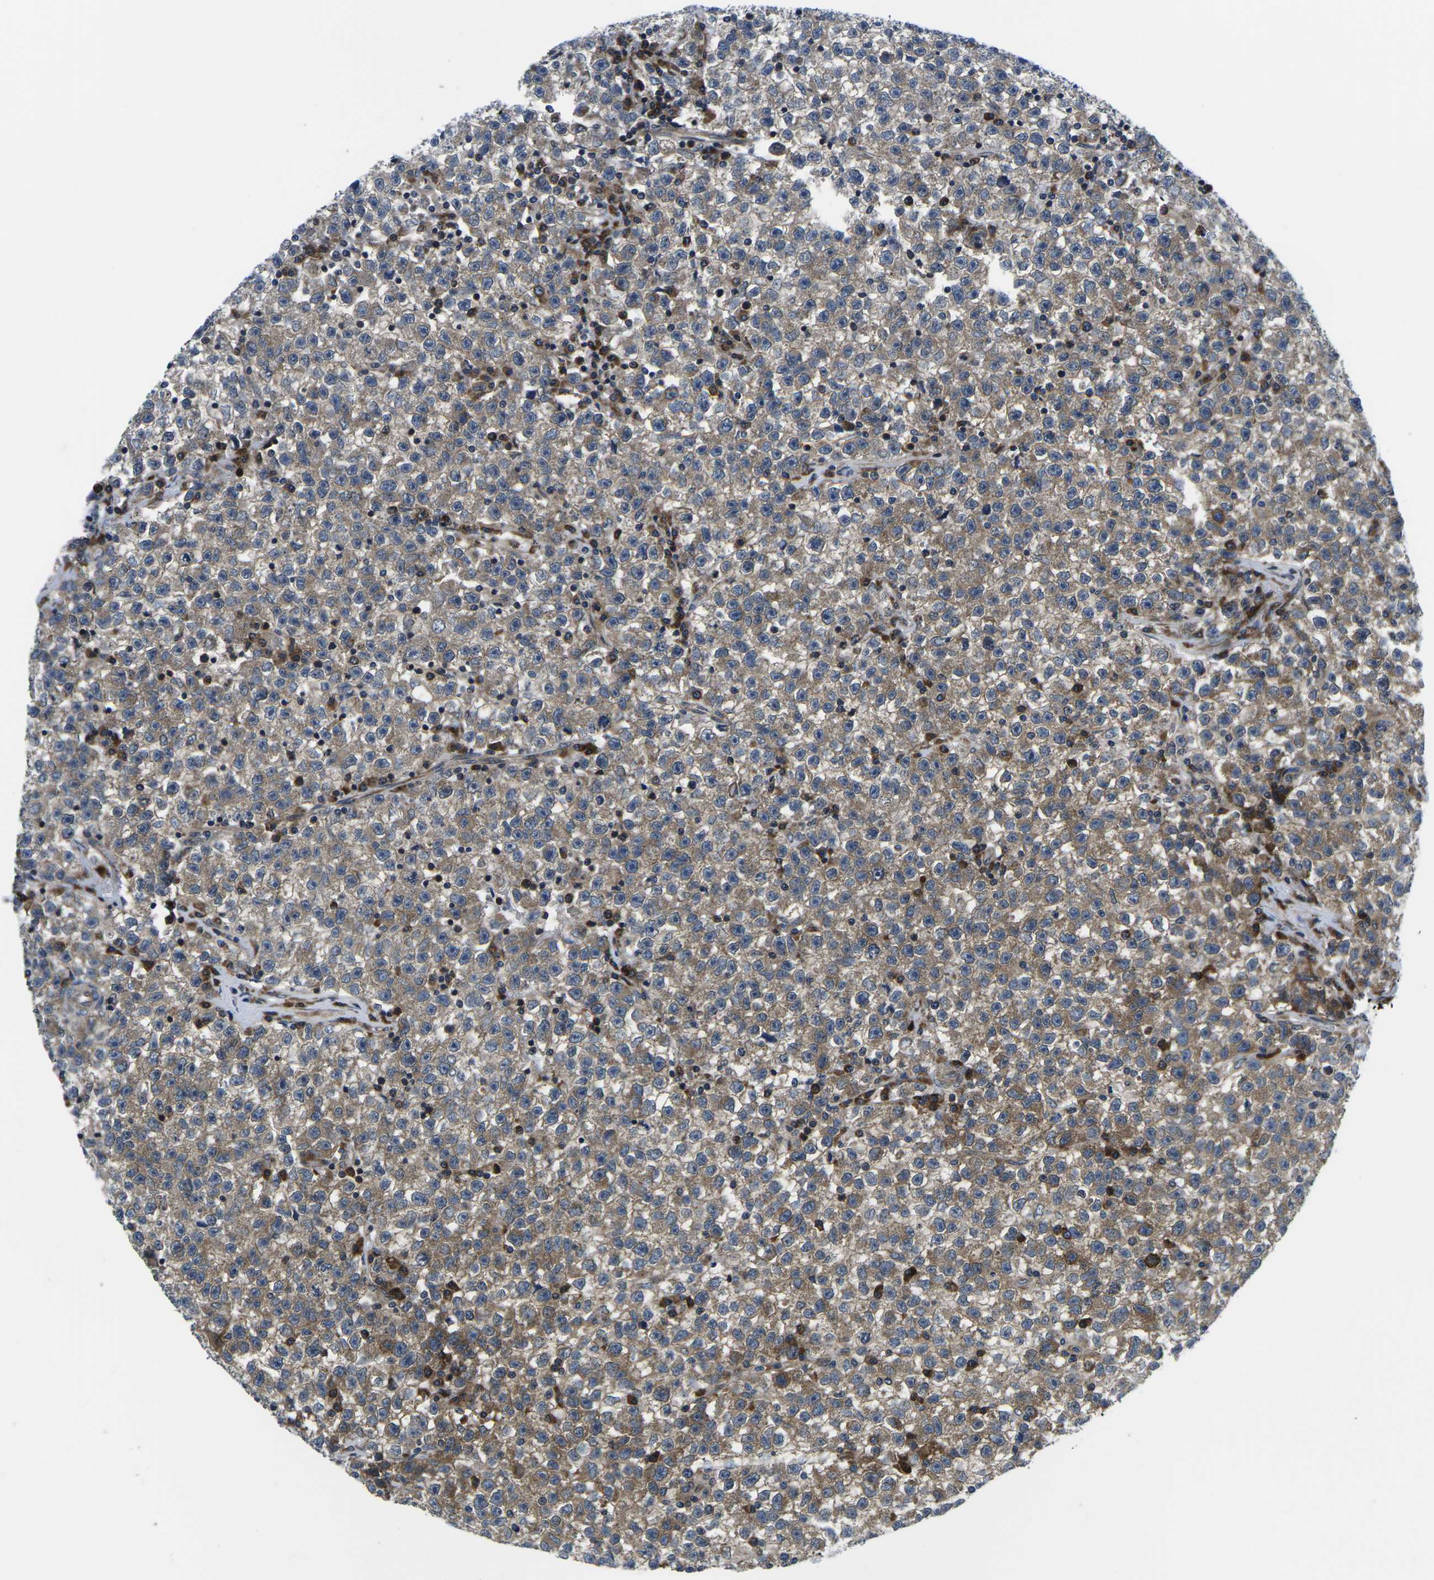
{"staining": {"intensity": "moderate", "quantity": ">75%", "location": "cytoplasmic/membranous"}, "tissue": "testis cancer", "cell_type": "Tumor cells", "image_type": "cancer", "snomed": [{"axis": "morphology", "description": "Seminoma, NOS"}, {"axis": "topography", "description": "Testis"}], "caption": "Moderate cytoplasmic/membranous protein positivity is appreciated in about >75% of tumor cells in testis seminoma.", "gene": "EIF4E", "patient": {"sex": "male", "age": 22}}